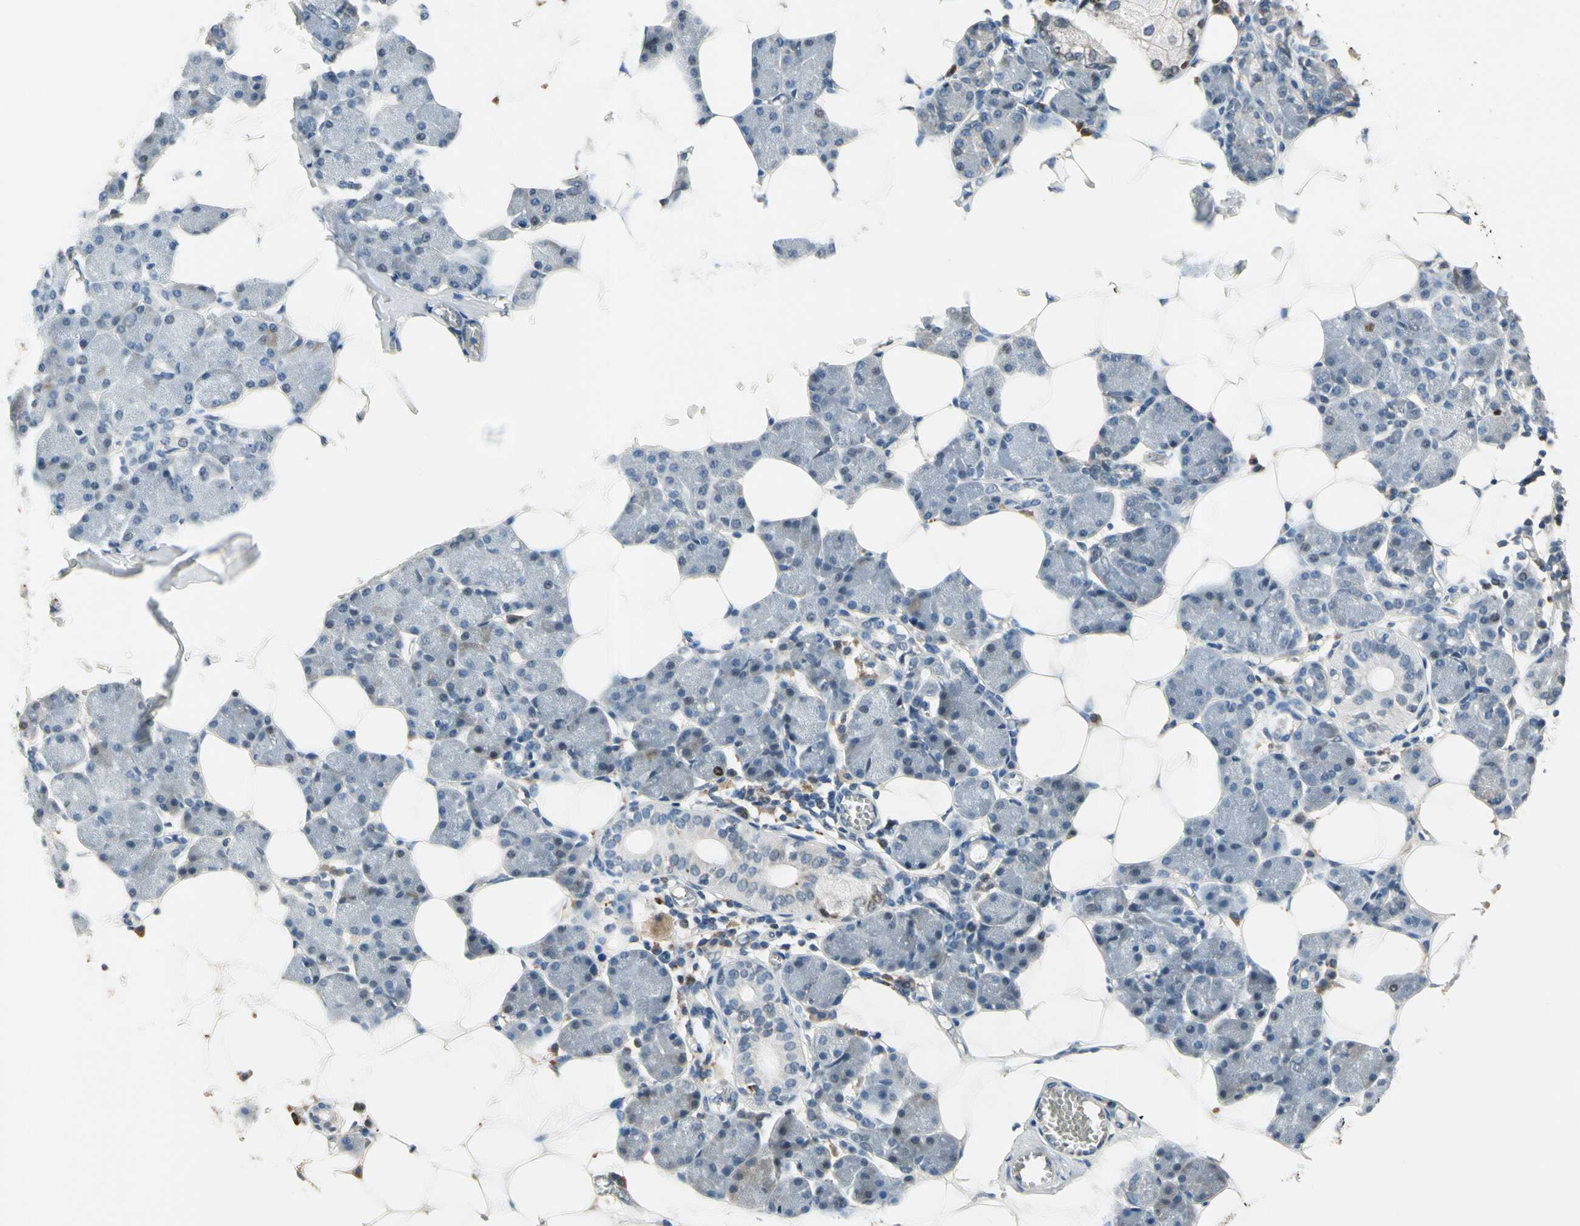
{"staining": {"intensity": "negative", "quantity": "none", "location": "none"}, "tissue": "salivary gland", "cell_type": "Glandular cells", "image_type": "normal", "snomed": [{"axis": "morphology", "description": "Normal tissue, NOS"}, {"axis": "morphology", "description": "Adenoma, NOS"}, {"axis": "topography", "description": "Salivary gland"}], "caption": "Glandular cells show no significant staining in normal salivary gland. The staining is performed using DAB brown chromogen with nuclei counter-stained in using hematoxylin.", "gene": "ZKSCAN3", "patient": {"sex": "female", "age": 32}}